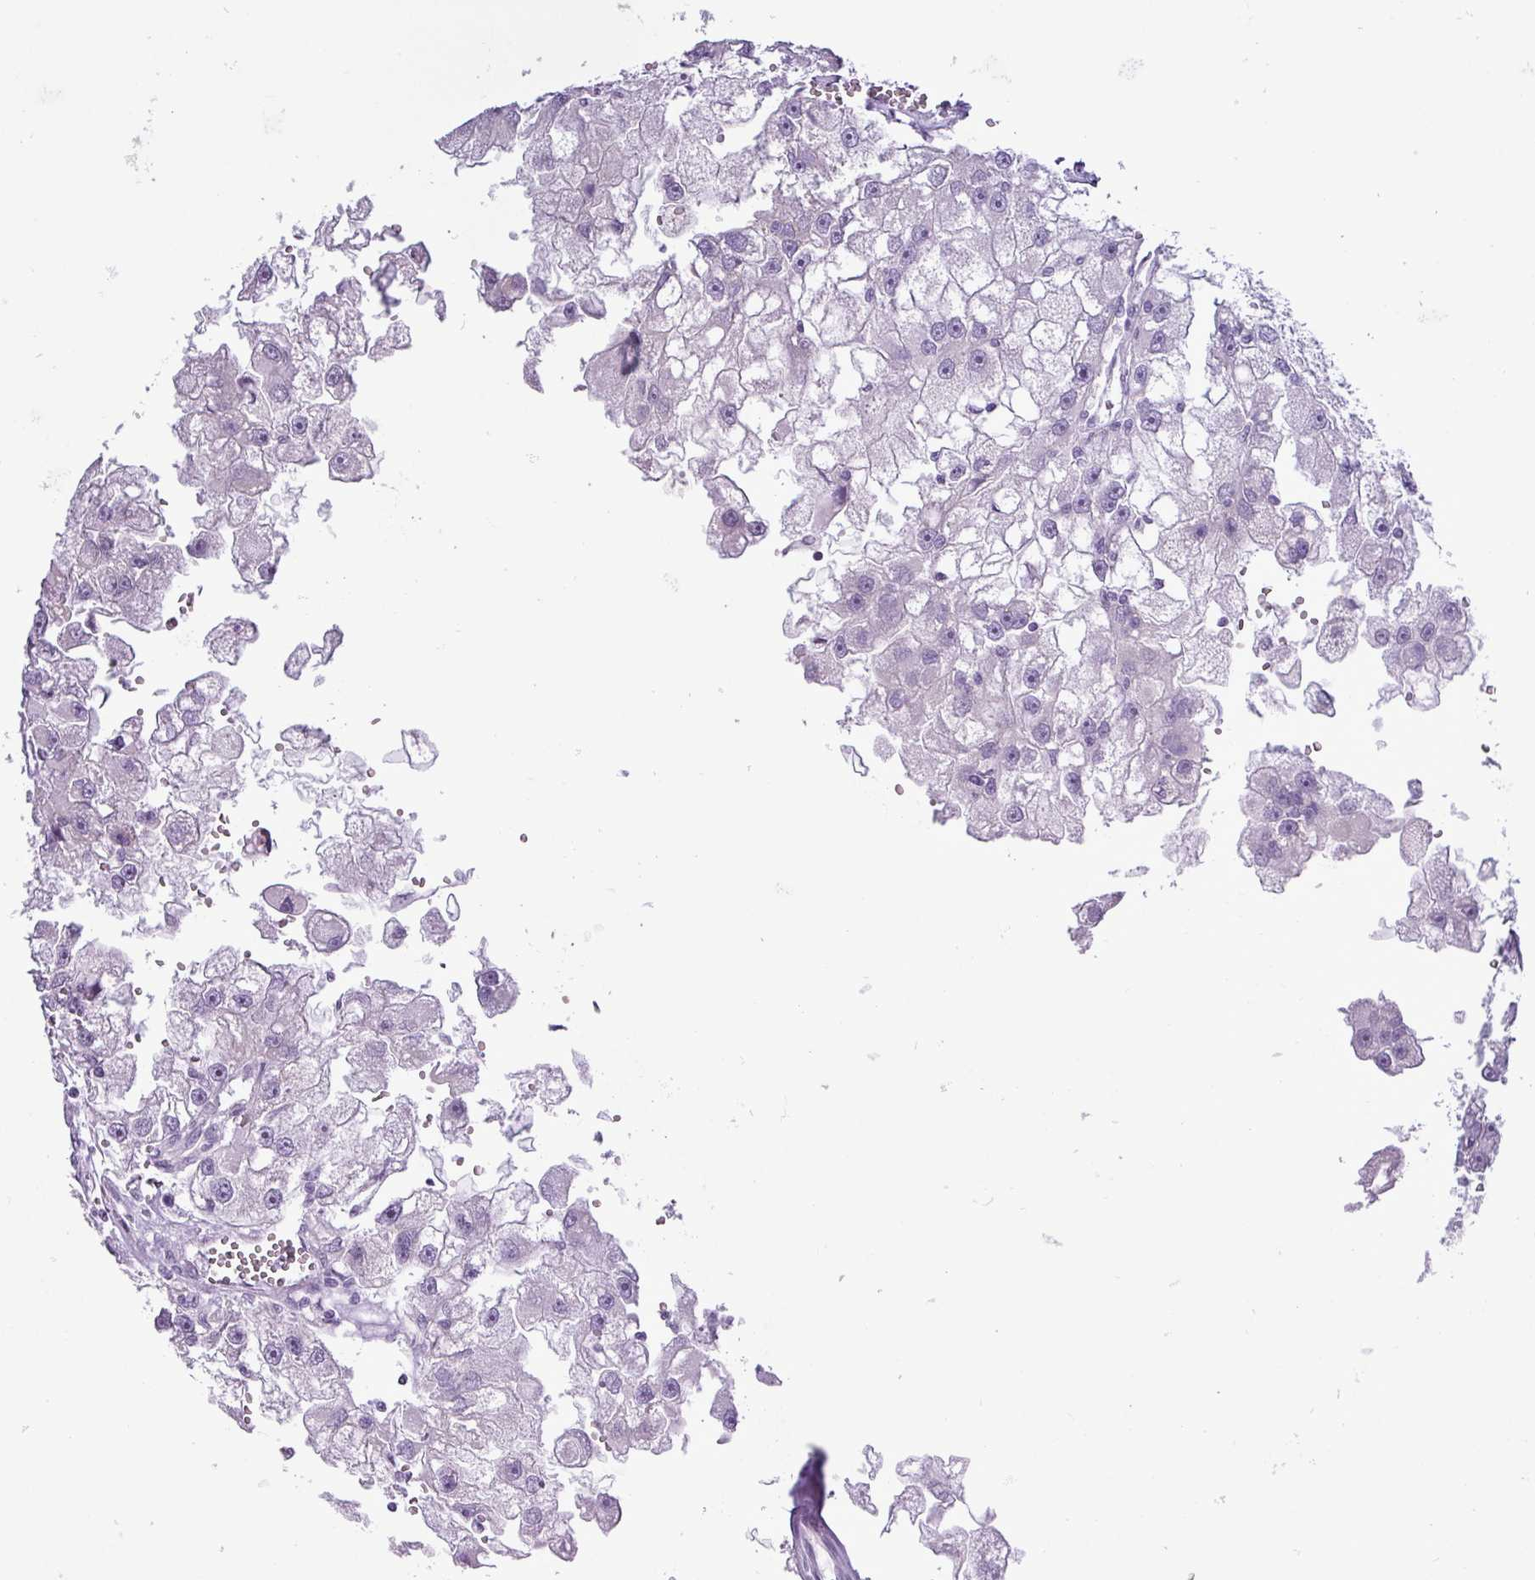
{"staining": {"intensity": "negative", "quantity": "none", "location": "none"}, "tissue": "renal cancer", "cell_type": "Tumor cells", "image_type": "cancer", "snomed": [{"axis": "morphology", "description": "Adenocarcinoma, NOS"}, {"axis": "topography", "description": "Kidney"}], "caption": "An IHC histopathology image of renal adenocarcinoma is shown. There is no staining in tumor cells of renal adenocarcinoma. The staining was performed using DAB to visualize the protein expression in brown, while the nuclei were stained in blue with hematoxylin (Magnification: 20x).", "gene": "ALDH3A1", "patient": {"sex": "male", "age": 63}}